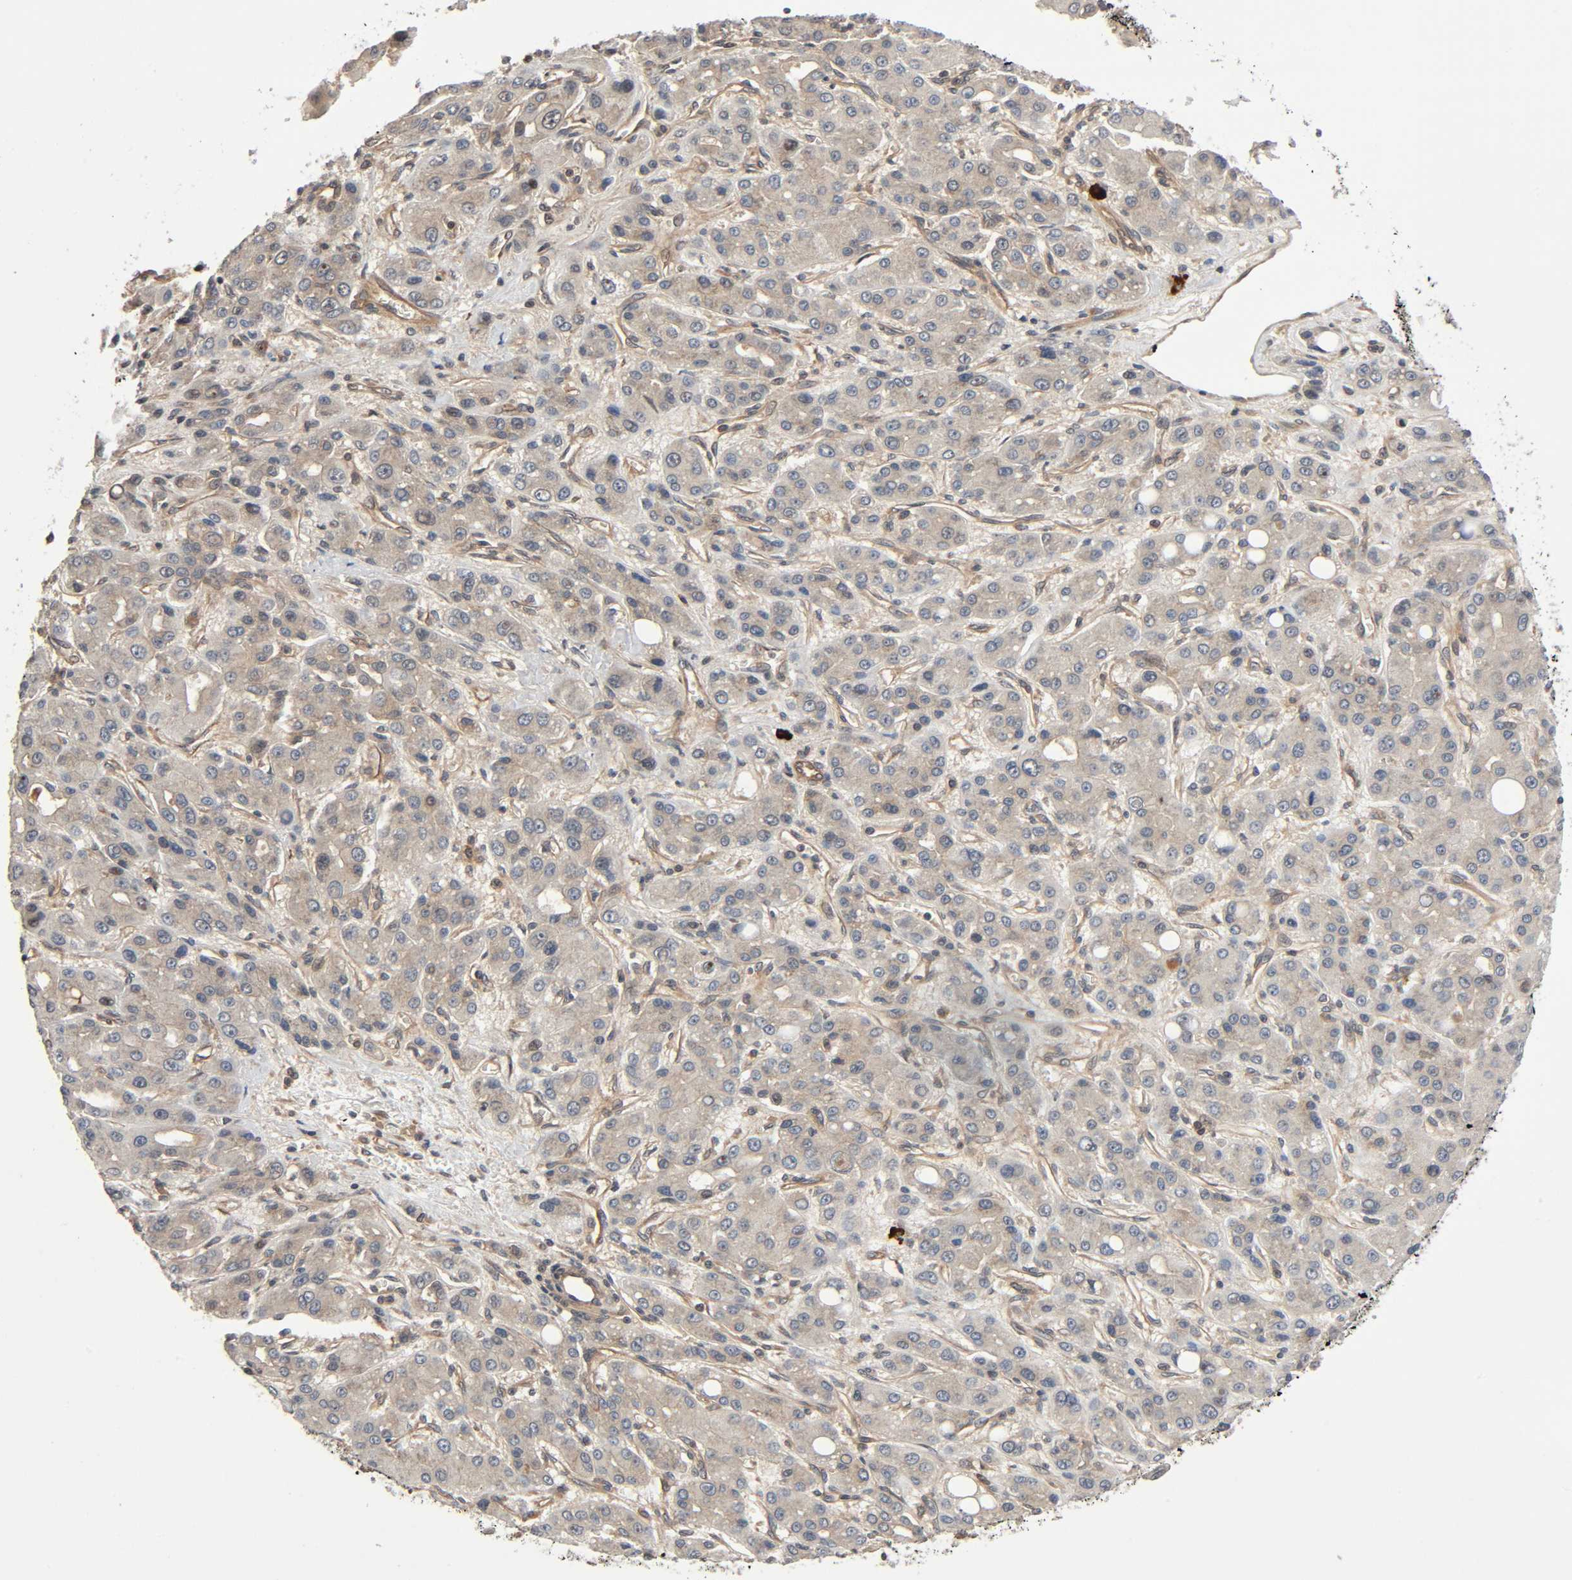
{"staining": {"intensity": "weak", "quantity": ">75%", "location": "cytoplasmic/membranous"}, "tissue": "liver cancer", "cell_type": "Tumor cells", "image_type": "cancer", "snomed": [{"axis": "morphology", "description": "Carcinoma, Hepatocellular, NOS"}, {"axis": "topography", "description": "Liver"}], "caption": "Liver hepatocellular carcinoma stained for a protein (brown) demonstrates weak cytoplasmic/membranous positive staining in approximately >75% of tumor cells.", "gene": "PPP2R1B", "patient": {"sex": "male", "age": 55}}